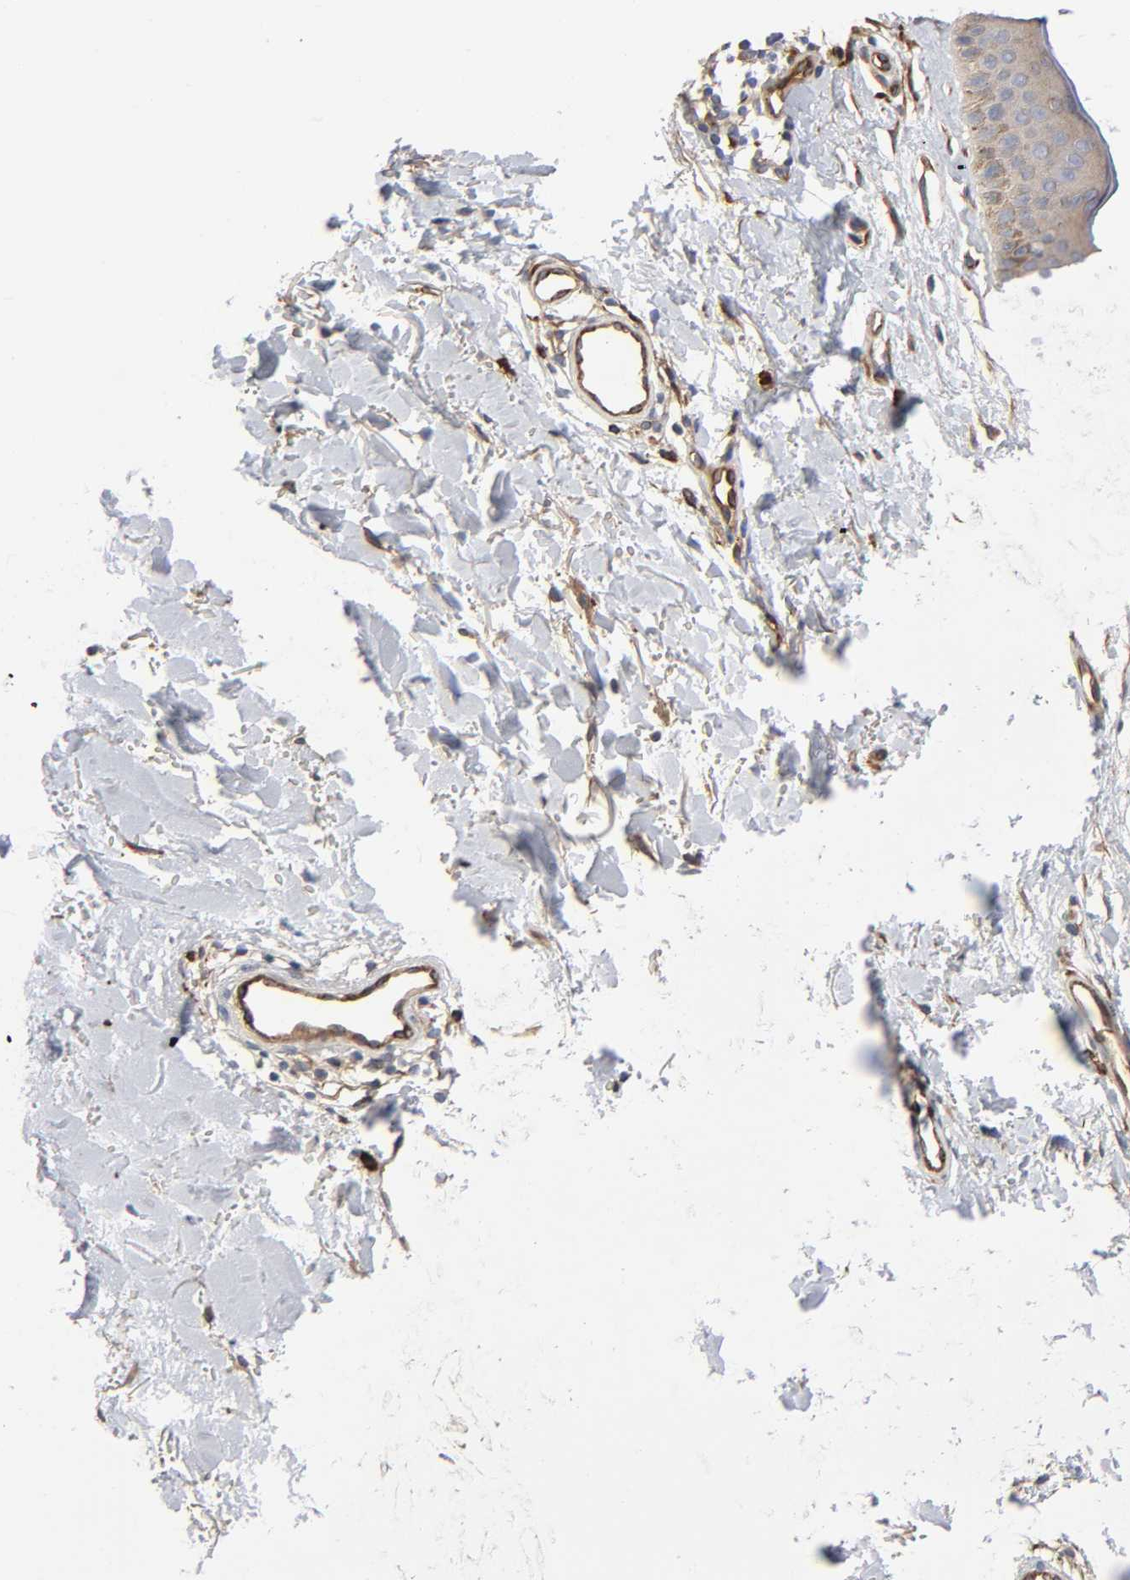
{"staining": {"intensity": "weak", "quantity": "25%-75%", "location": "cytoplasmic/membranous"}, "tissue": "skin", "cell_type": "Fibroblasts", "image_type": "normal", "snomed": [{"axis": "morphology", "description": "Normal tissue, NOS"}, {"axis": "topography", "description": "Skin"}], "caption": "The image exhibits staining of benign skin, revealing weak cytoplasmic/membranous protein staining (brown color) within fibroblasts.", "gene": "RAB13", "patient": {"sex": "male", "age": 71}}